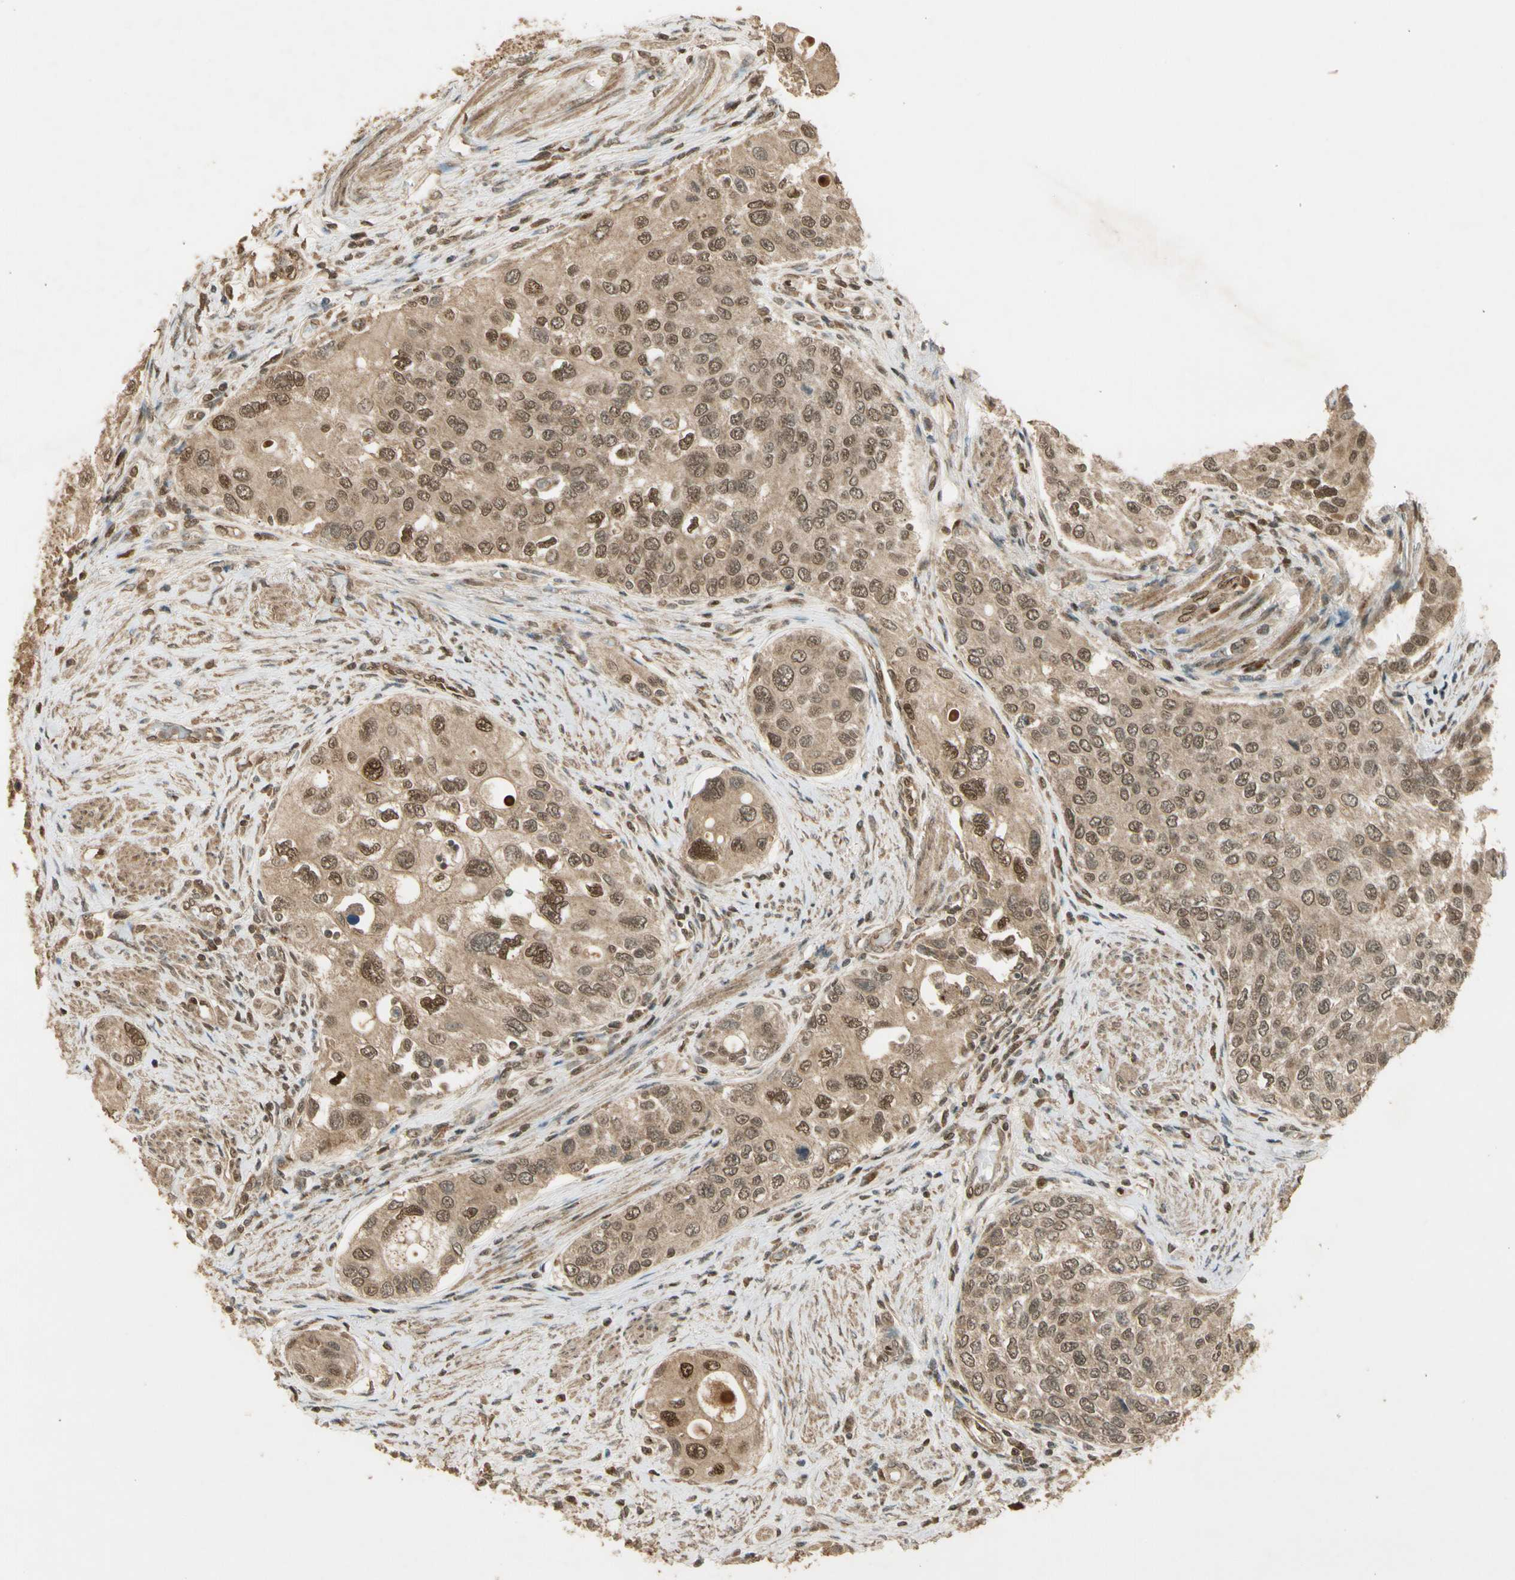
{"staining": {"intensity": "moderate", "quantity": ">75%", "location": "cytoplasmic/membranous,nuclear"}, "tissue": "urothelial cancer", "cell_type": "Tumor cells", "image_type": "cancer", "snomed": [{"axis": "morphology", "description": "Urothelial carcinoma, High grade"}, {"axis": "topography", "description": "Urinary bladder"}], "caption": "Human urothelial cancer stained with a protein marker displays moderate staining in tumor cells.", "gene": "GMEB2", "patient": {"sex": "female", "age": 56}}